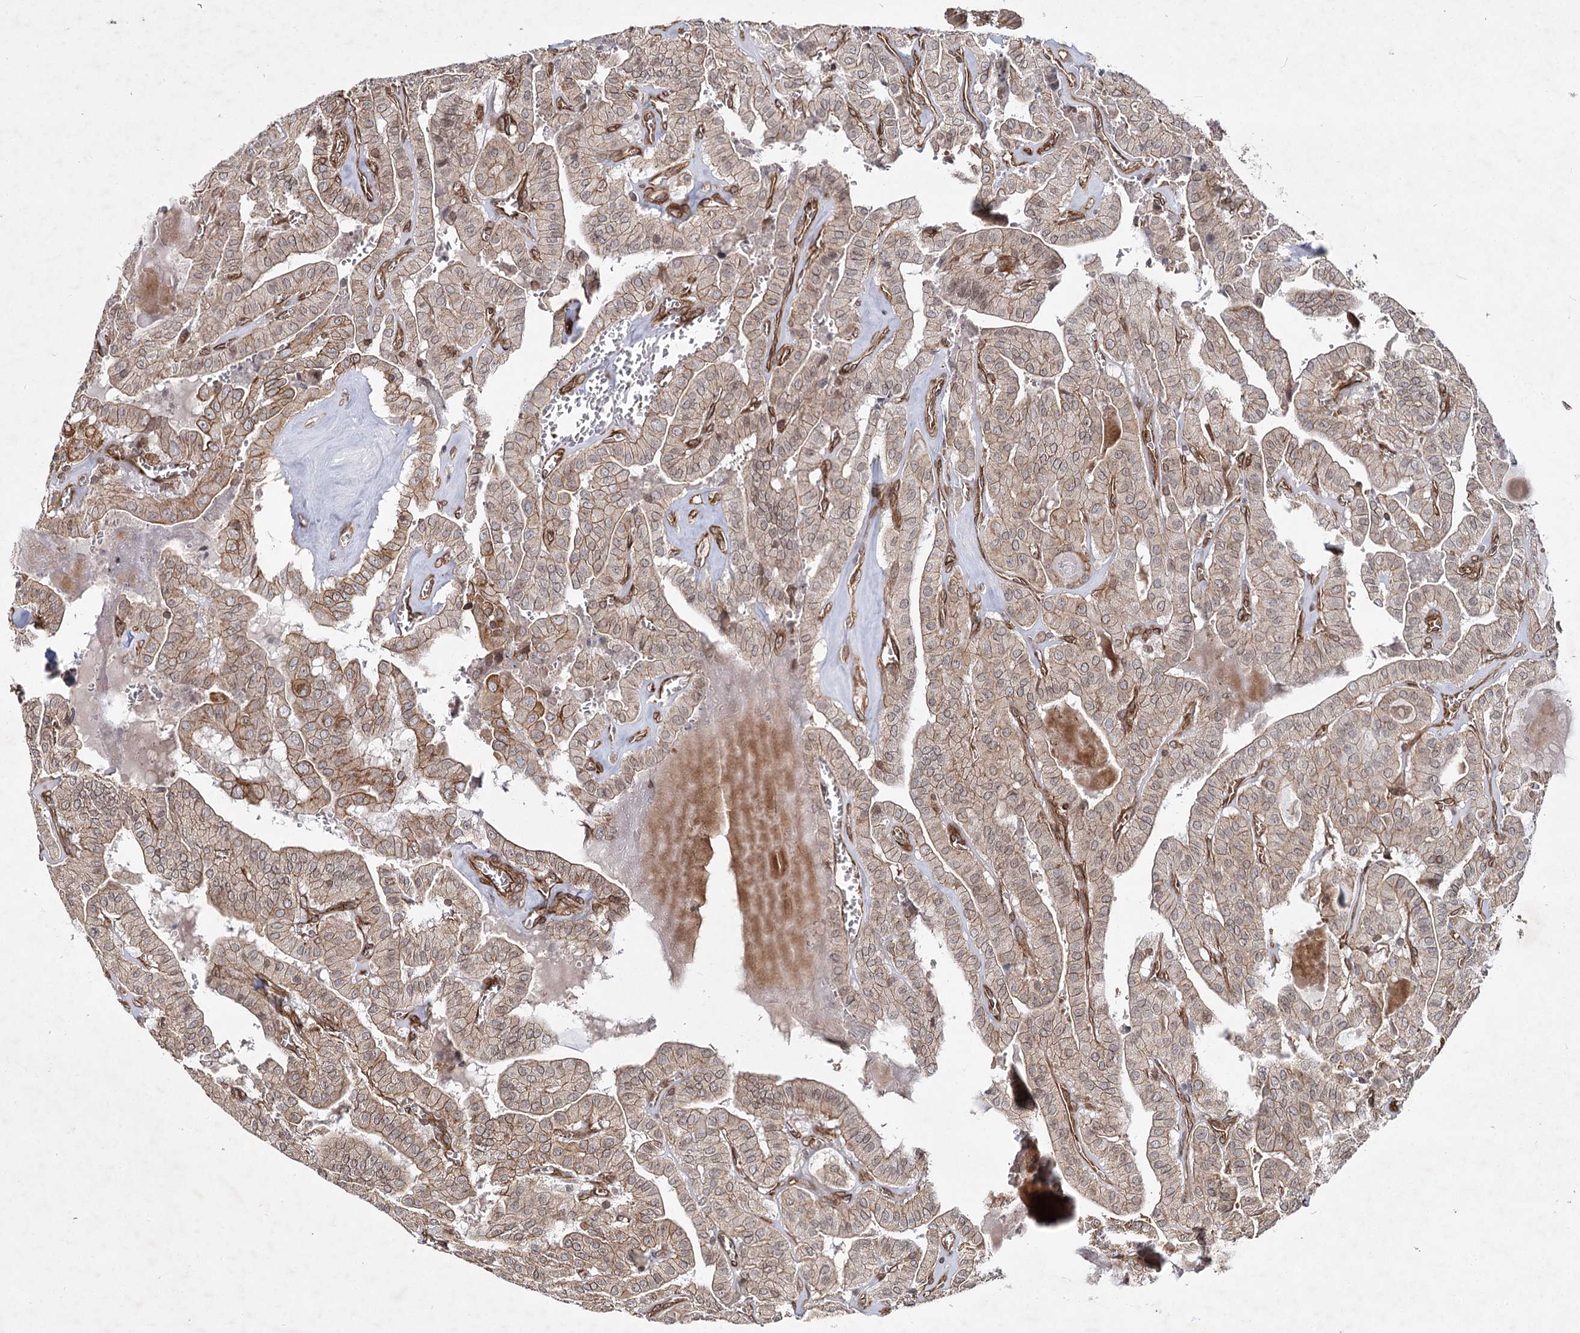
{"staining": {"intensity": "moderate", "quantity": ">75%", "location": "cytoplasmic/membranous"}, "tissue": "thyroid cancer", "cell_type": "Tumor cells", "image_type": "cancer", "snomed": [{"axis": "morphology", "description": "Papillary adenocarcinoma, NOS"}, {"axis": "topography", "description": "Thyroid gland"}], "caption": "Immunohistochemistry staining of thyroid cancer, which reveals medium levels of moderate cytoplasmic/membranous staining in approximately >75% of tumor cells indicating moderate cytoplasmic/membranous protein staining. The staining was performed using DAB (brown) for protein detection and nuclei were counterstained in hematoxylin (blue).", "gene": "IQSEC1", "patient": {"sex": "male", "age": 52}}